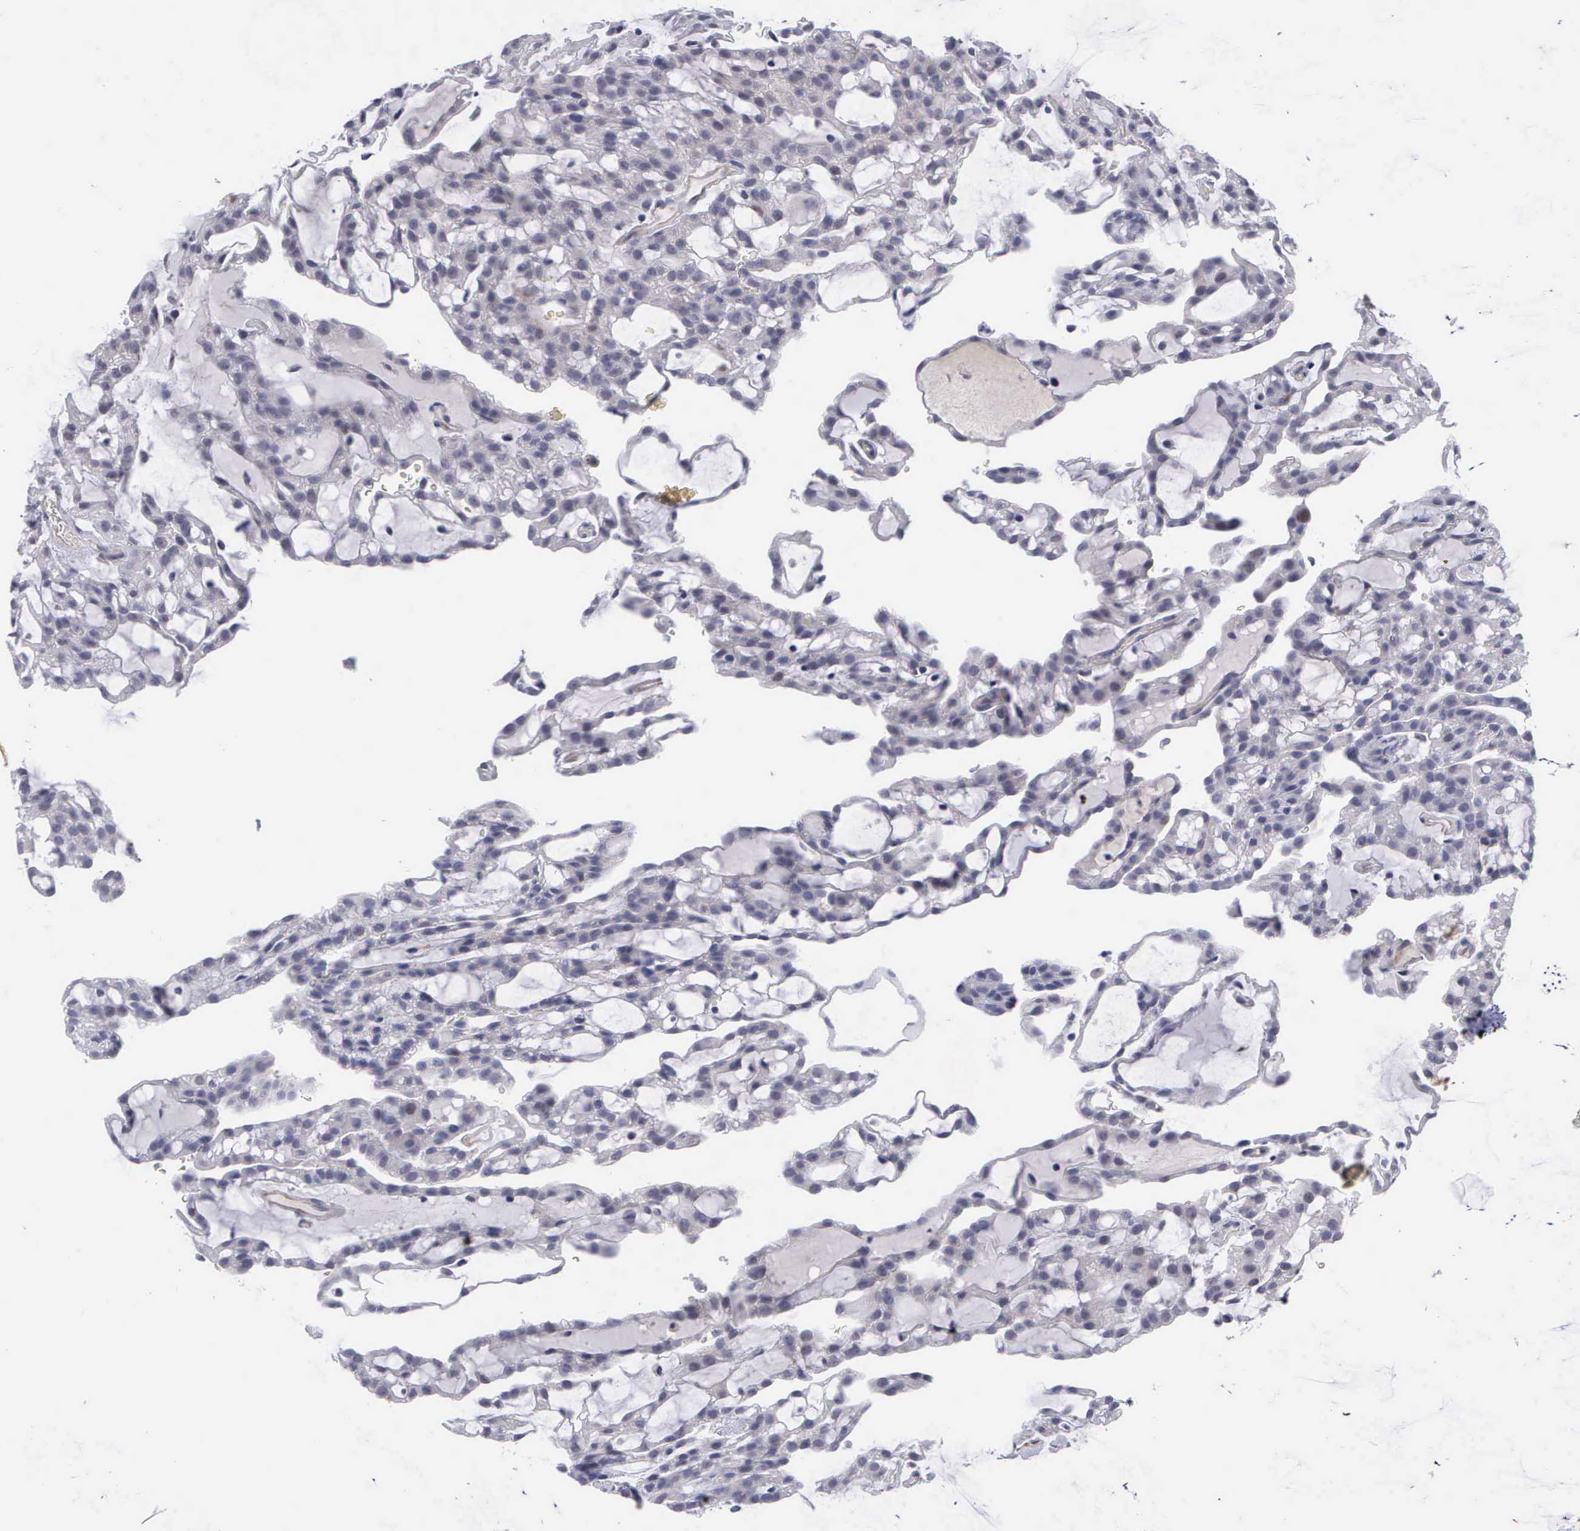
{"staining": {"intensity": "negative", "quantity": "none", "location": "none"}, "tissue": "renal cancer", "cell_type": "Tumor cells", "image_type": "cancer", "snomed": [{"axis": "morphology", "description": "Adenocarcinoma, NOS"}, {"axis": "topography", "description": "Kidney"}], "caption": "Tumor cells show no significant protein expression in renal cancer (adenocarcinoma). The staining is performed using DAB brown chromogen with nuclei counter-stained in using hematoxylin.", "gene": "MAST4", "patient": {"sex": "male", "age": 63}}